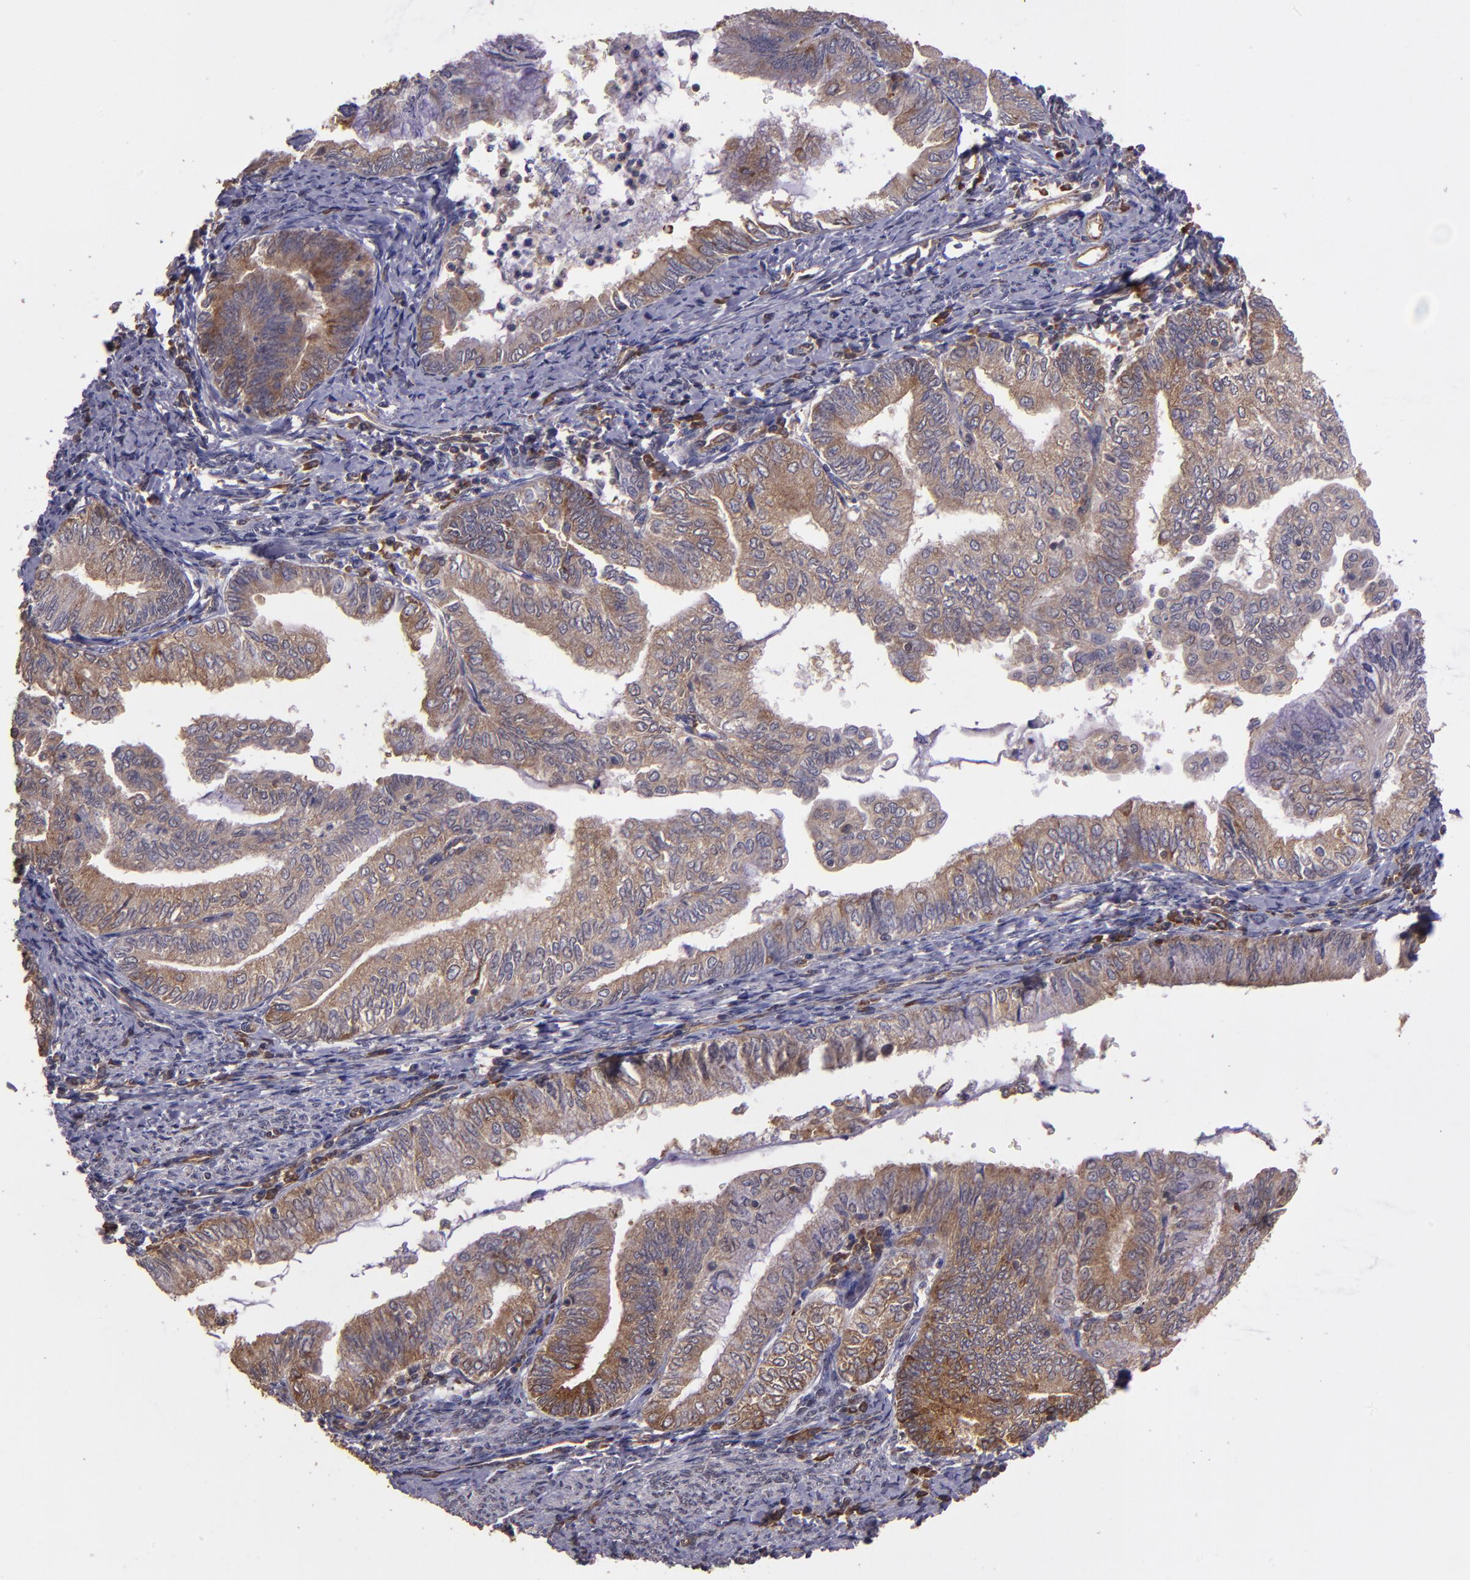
{"staining": {"intensity": "moderate", "quantity": ">75%", "location": "cytoplasmic/membranous"}, "tissue": "endometrial cancer", "cell_type": "Tumor cells", "image_type": "cancer", "snomed": [{"axis": "morphology", "description": "Adenocarcinoma, NOS"}, {"axis": "topography", "description": "Endometrium"}], "caption": "Immunohistochemical staining of human endometrial cancer exhibits medium levels of moderate cytoplasmic/membranous protein positivity in about >75% of tumor cells.", "gene": "USP51", "patient": {"sex": "female", "age": 66}}